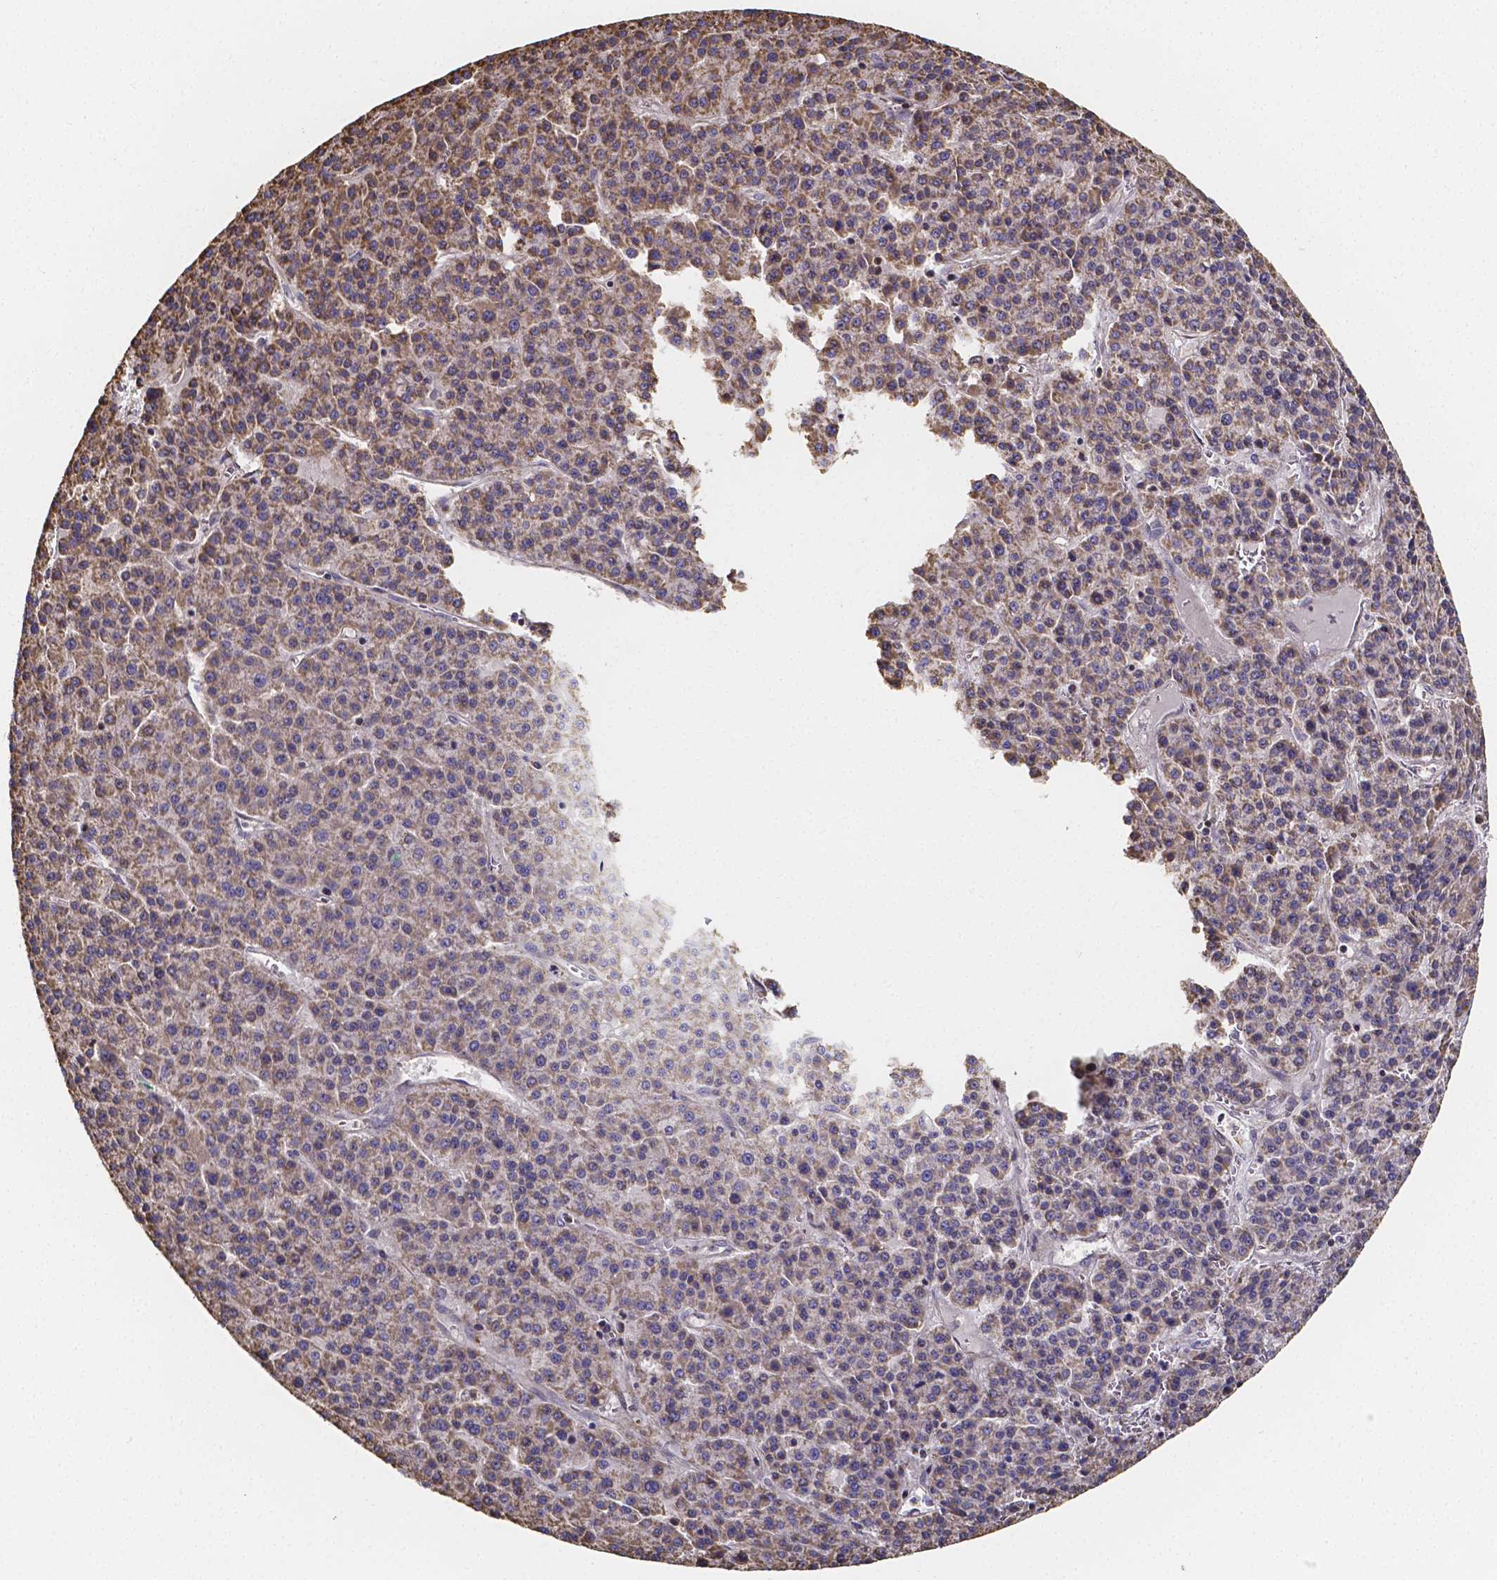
{"staining": {"intensity": "moderate", "quantity": "25%-75%", "location": "cytoplasmic/membranous"}, "tissue": "liver cancer", "cell_type": "Tumor cells", "image_type": "cancer", "snomed": [{"axis": "morphology", "description": "Carcinoma, Hepatocellular, NOS"}, {"axis": "topography", "description": "Liver"}], "caption": "Moderate cytoplasmic/membranous staining is seen in about 25%-75% of tumor cells in liver hepatocellular carcinoma.", "gene": "SLC35D2", "patient": {"sex": "female", "age": 58}}